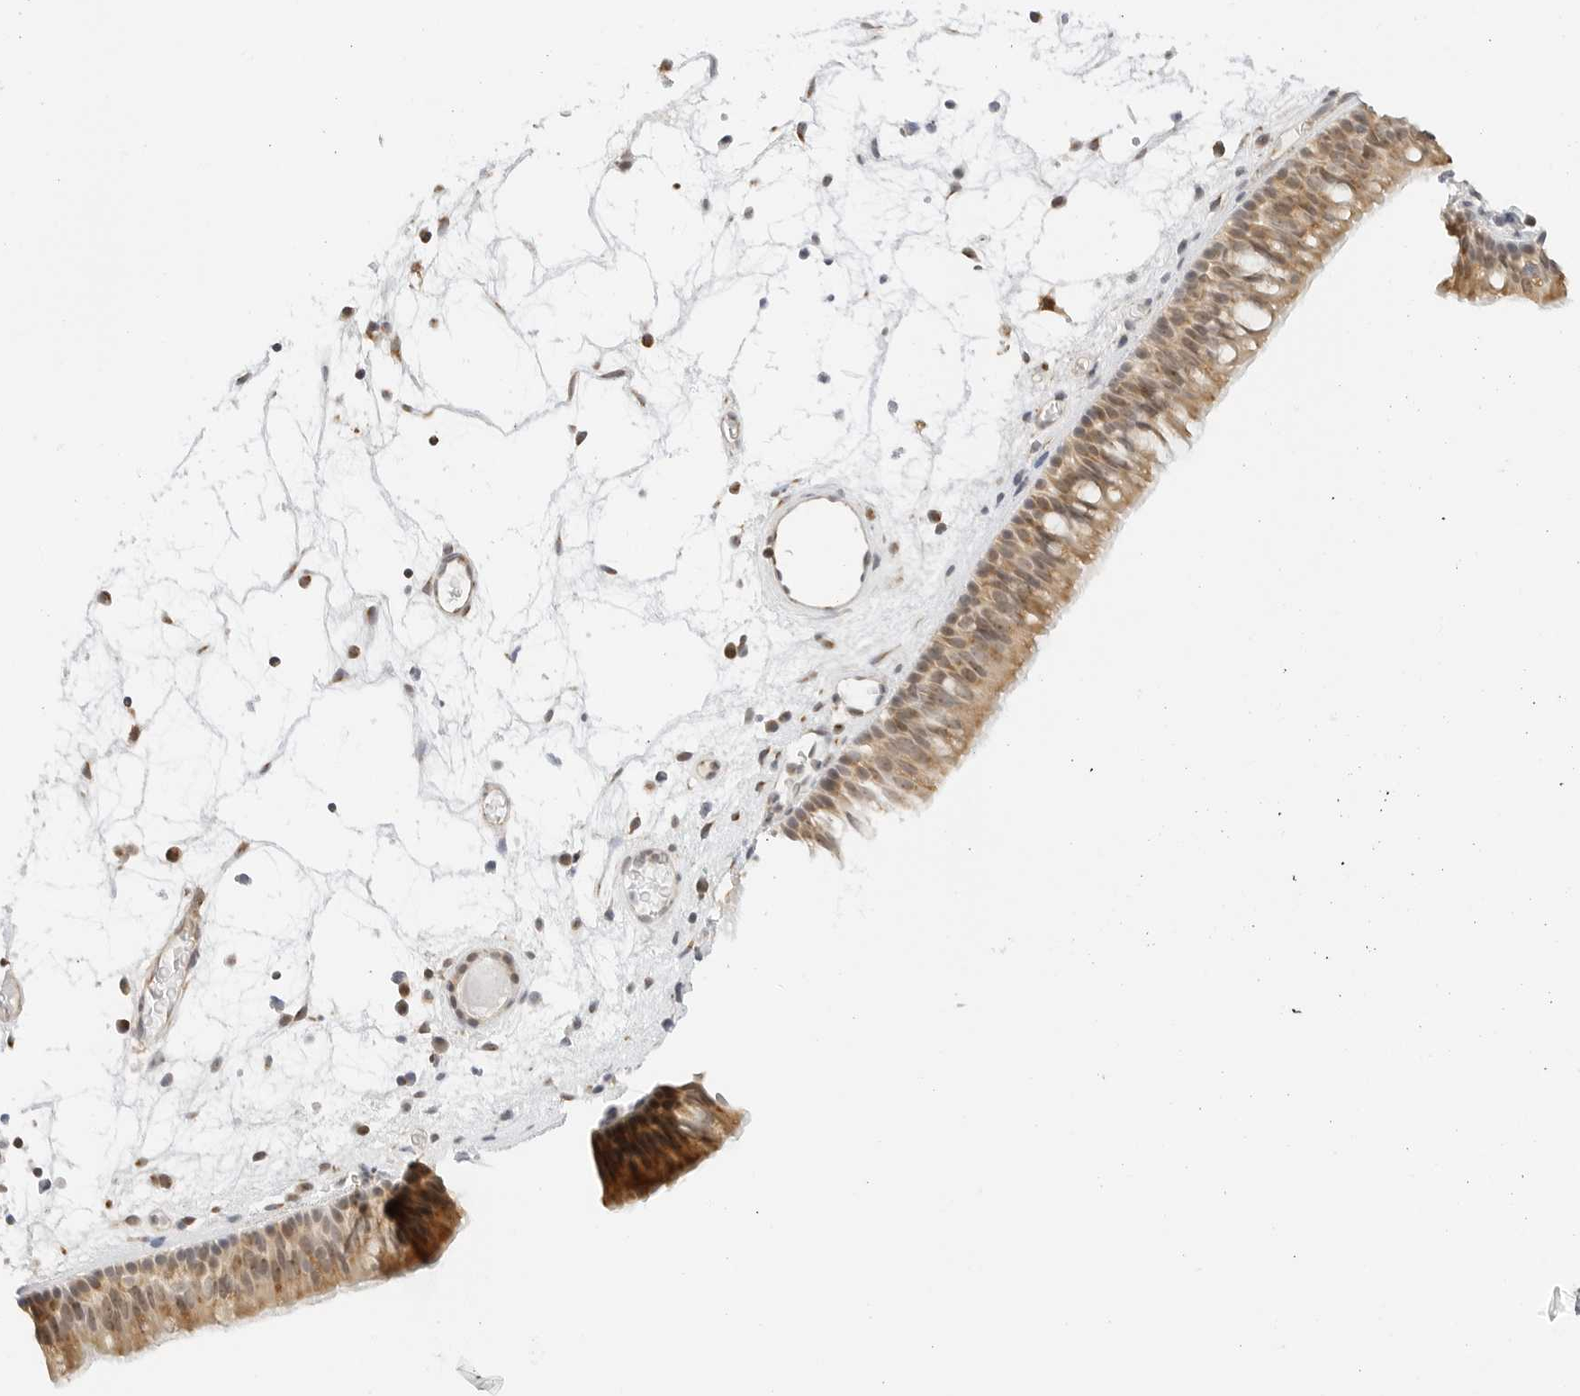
{"staining": {"intensity": "moderate", "quantity": ">75%", "location": "cytoplasmic/membranous,nuclear"}, "tissue": "nasopharynx", "cell_type": "Respiratory epithelial cells", "image_type": "normal", "snomed": [{"axis": "morphology", "description": "Normal tissue, NOS"}, {"axis": "morphology", "description": "Inflammation, NOS"}, {"axis": "morphology", "description": "Malignant melanoma, Metastatic site"}, {"axis": "topography", "description": "Nasopharynx"}], "caption": "Immunohistochemical staining of benign nasopharynx reveals medium levels of moderate cytoplasmic/membranous,nuclear staining in about >75% of respiratory epithelial cells. (DAB = brown stain, brightfield microscopy at high magnification).", "gene": "GORAB", "patient": {"sex": "male", "age": 70}}